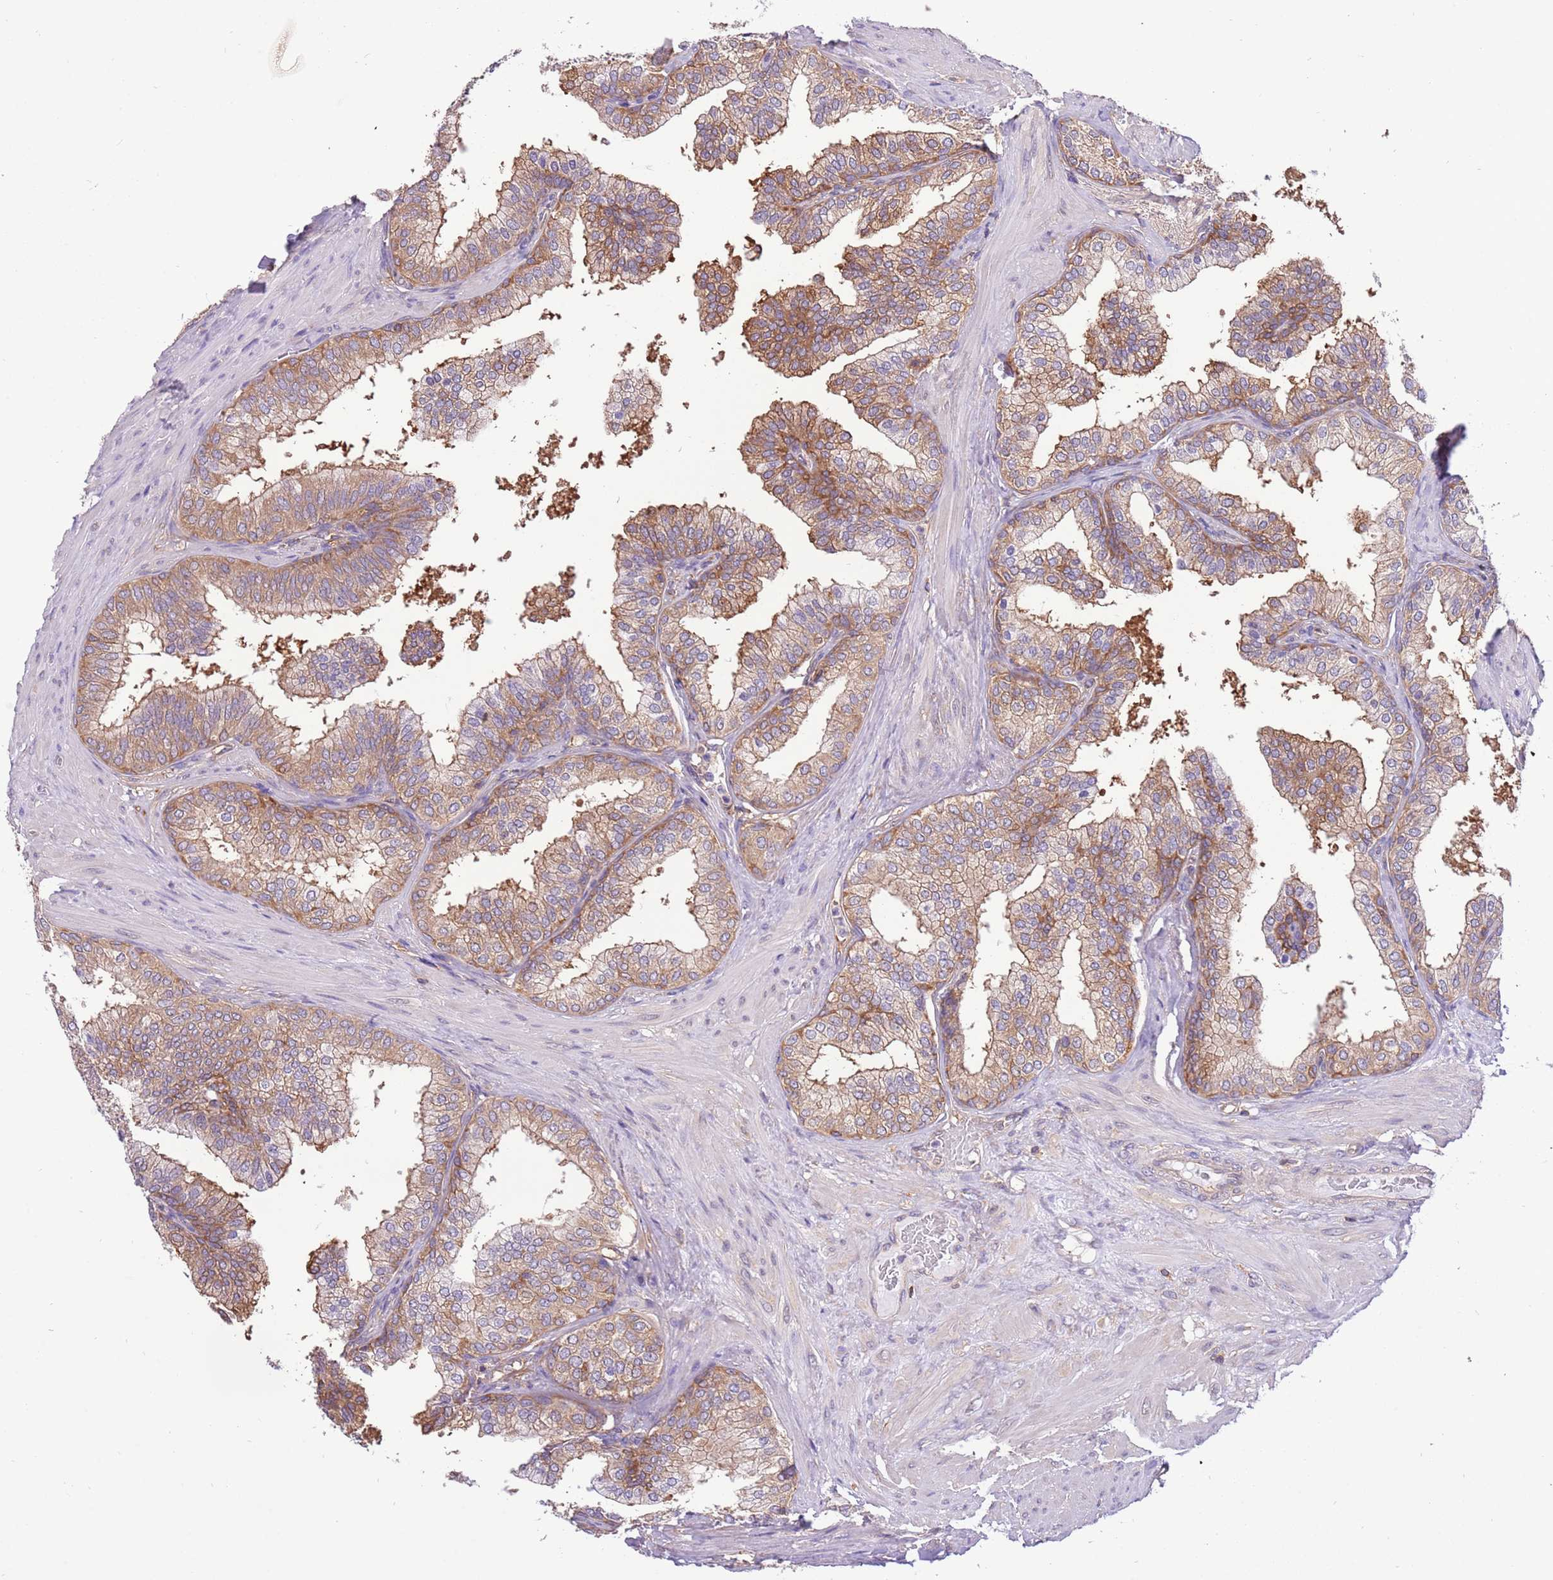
{"staining": {"intensity": "moderate", "quantity": "25%-75%", "location": "cytoplasmic/membranous"}, "tissue": "prostate", "cell_type": "Glandular cells", "image_type": "normal", "snomed": [{"axis": "morphology", "description": "Normal tissue, NOS"}, {"axis": "topography", "description": "Prostate"}], "caption": "Moderate cytoplasmic/membranous protein positivity is present in about 25%-75% of glandular cells in prostate. (DAB IHC, brown staining for protein, blue staining for nuclei).", "gene": "STIP1", "patient": {"sex": "male", "age": 60}}